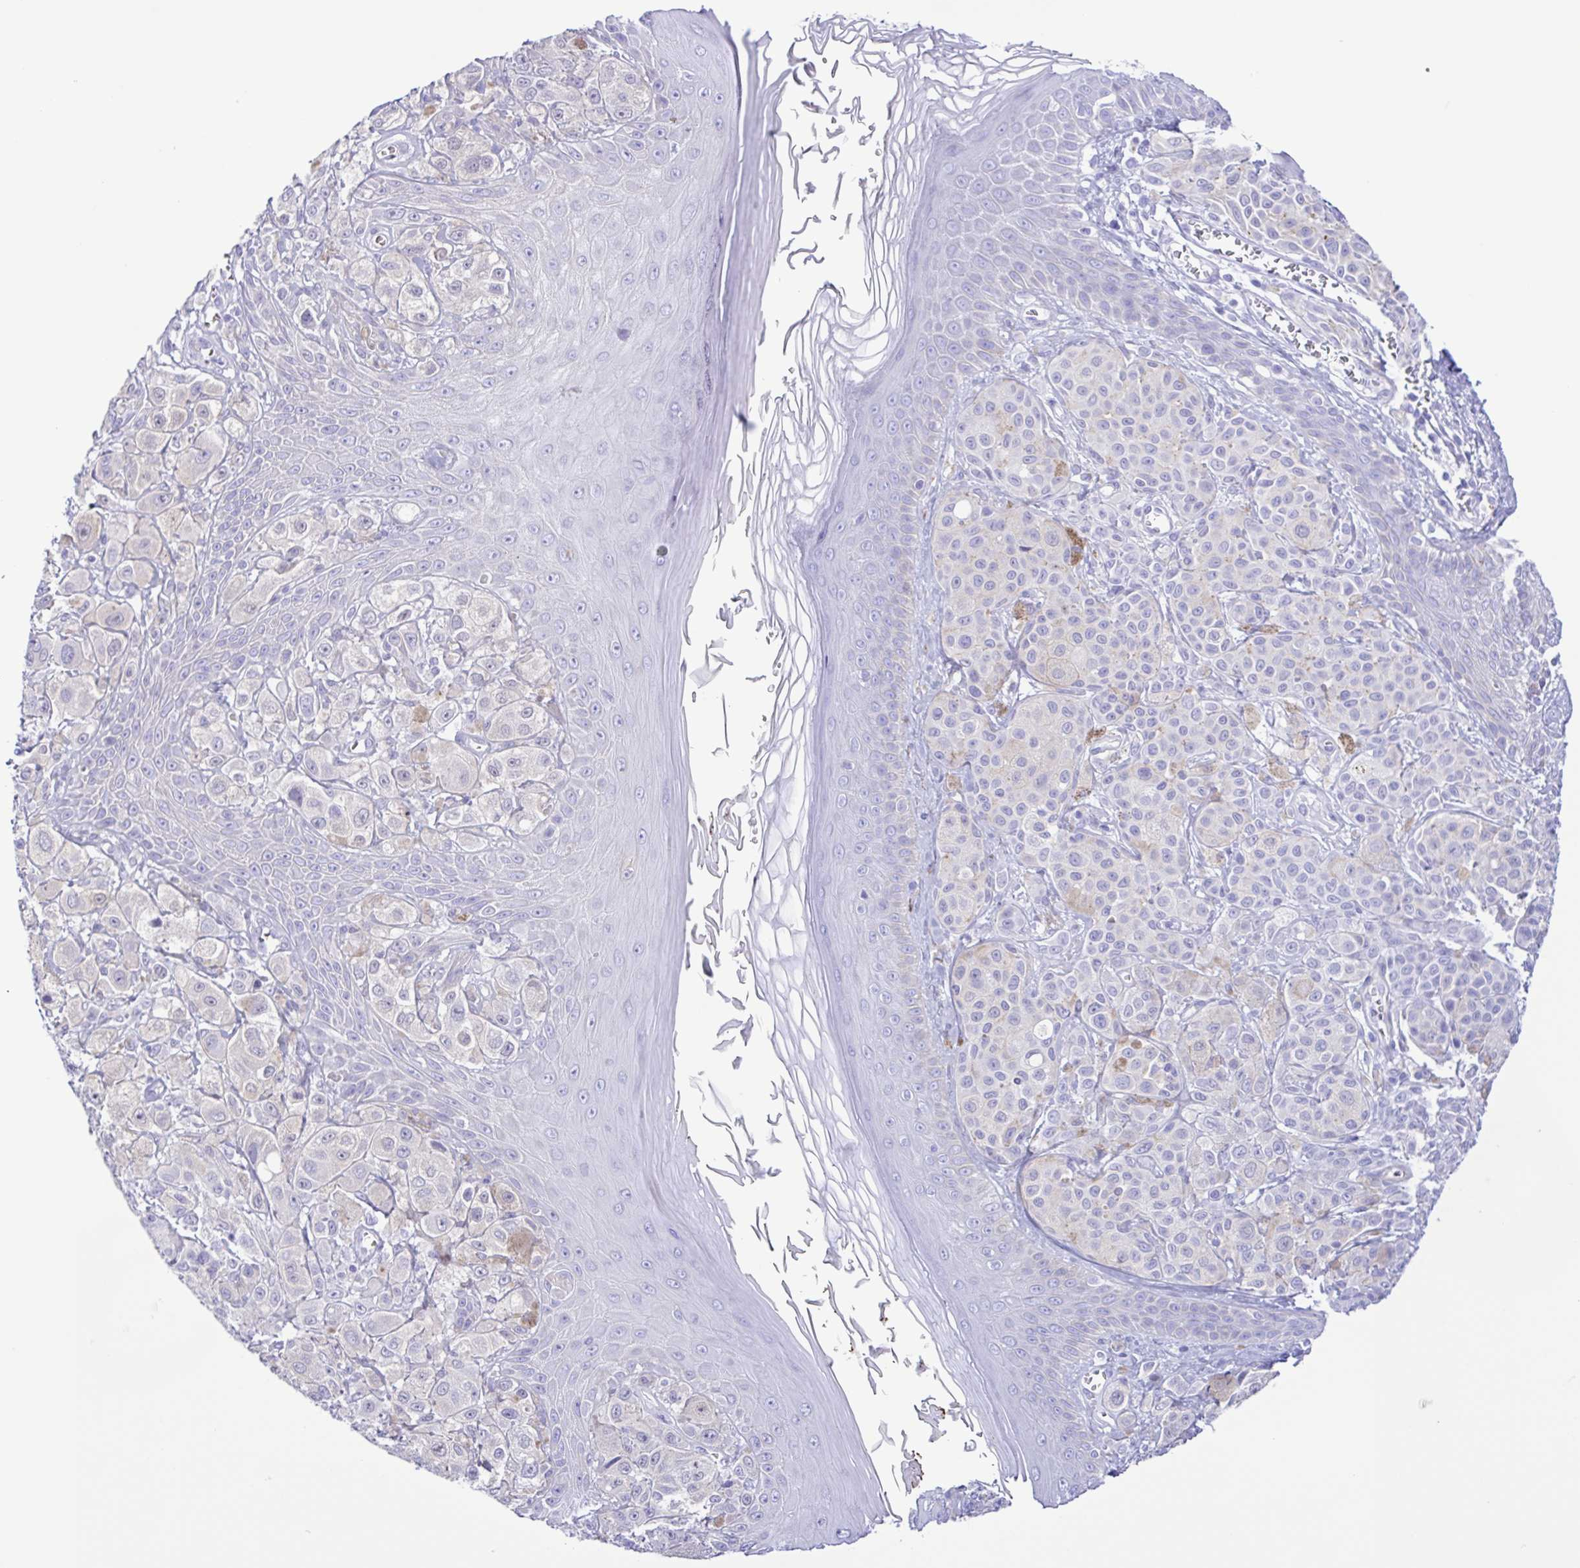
{"staining": {"intensity": "negative", "quantity": "none", "location": "none"}, "tissue": "melanoma", "cell_type": "Tumor cells", "image_type": "cancer", "snomed": [{"axis": "morphology", "description": "Malignant melanoma, NOS"}, {"axis": "topography", "description": "Skin"}], "caption": "High power microscopy histopathology image of an IHC image of malignant melanoma, revealing no significant positivity in tumor cells.", "gene": "CYP11A1", "patient": {"sex": "male", "age": 67}}